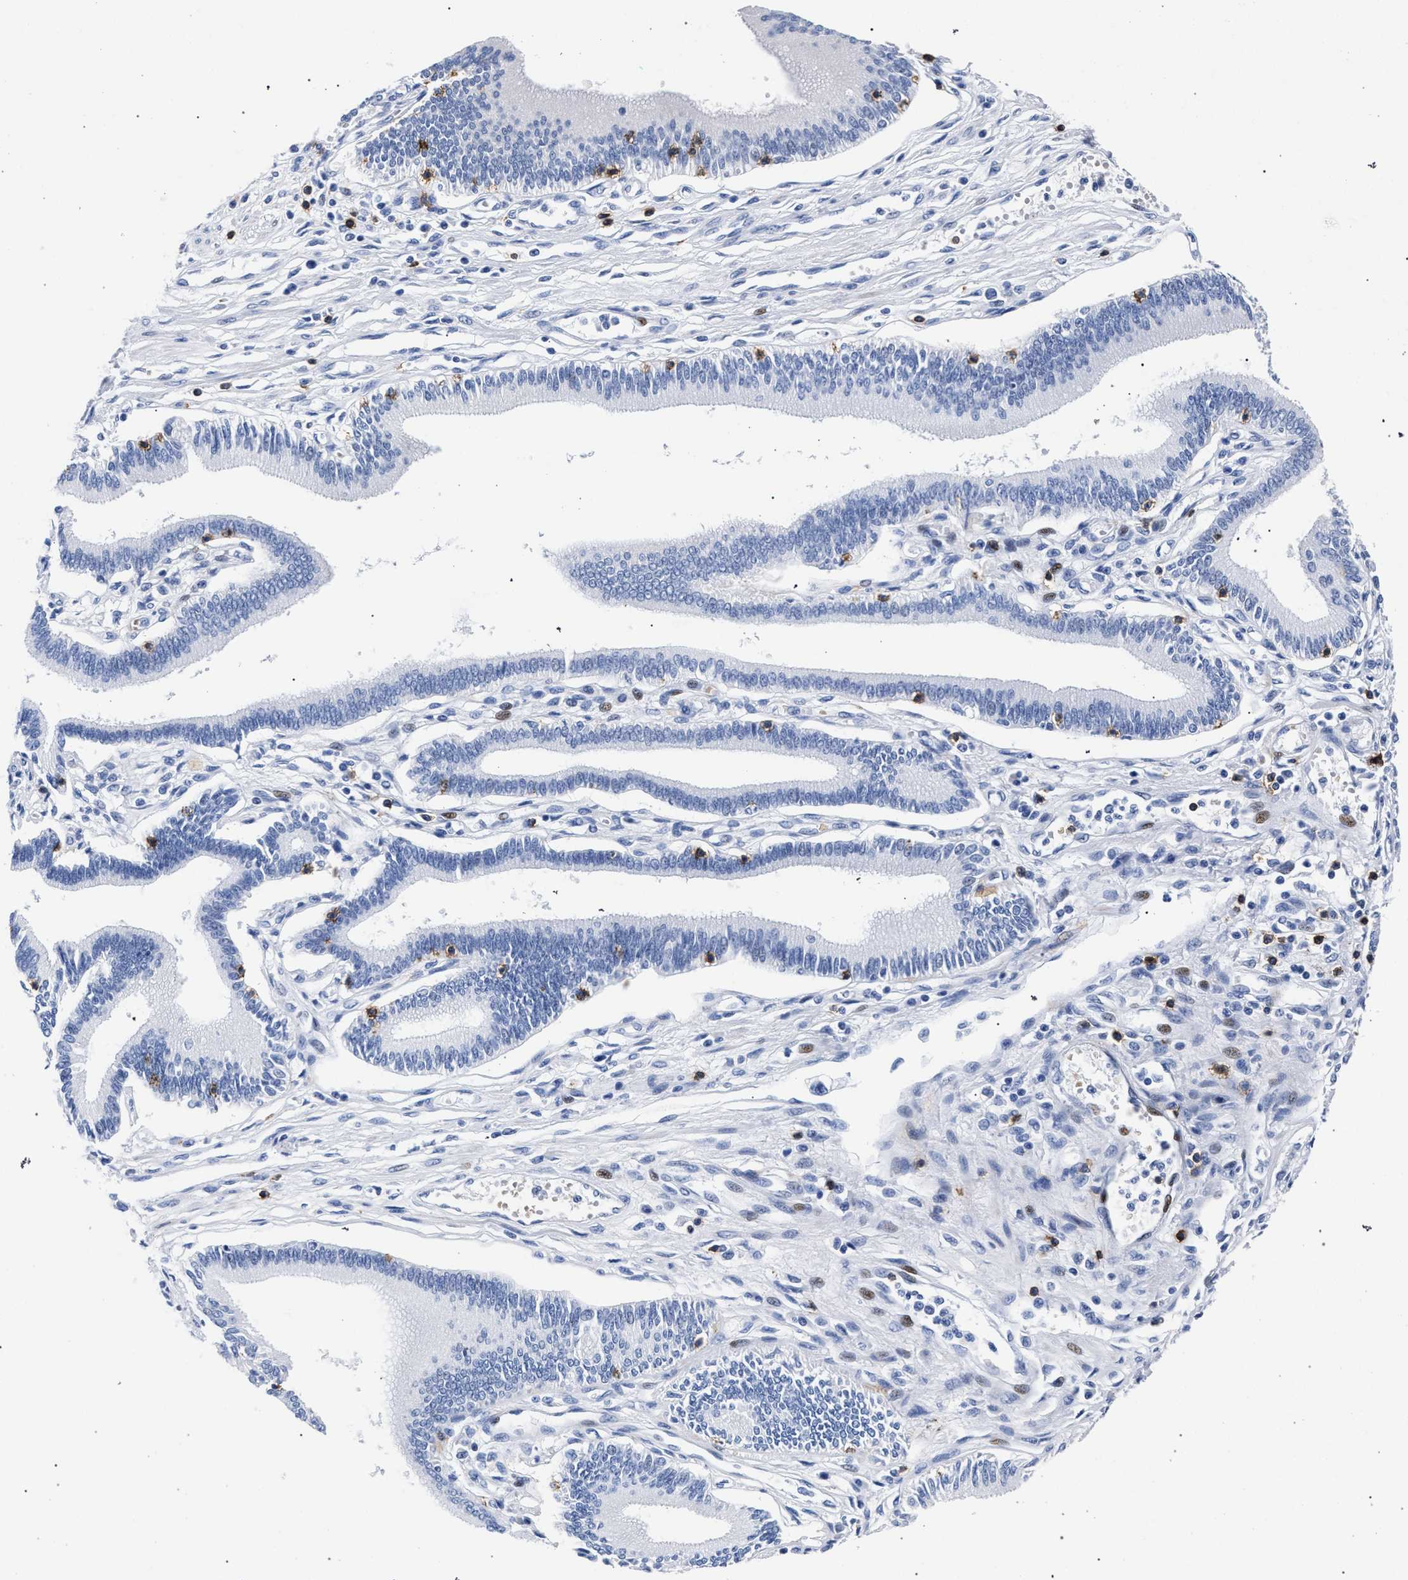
{"staining": {"intensity": "negative", "quantity": "none", "location": "none"}, "tissue": "pancreatic cancer", "cell_type": "Tumor cells", "image_type": "cancer", "snomed": [{"axis": "morphology", "description": "Adenocarcinoma, NOS"}, {"axis": "topography", "description": "Pancreas"}], "caption": "Immunohistochemical staining of pancreatic adenocarcinoma exhibits no significant expression in tumor cells.", "gene": "KLRK1", "patient": {"sex": "male", "age": 56}}